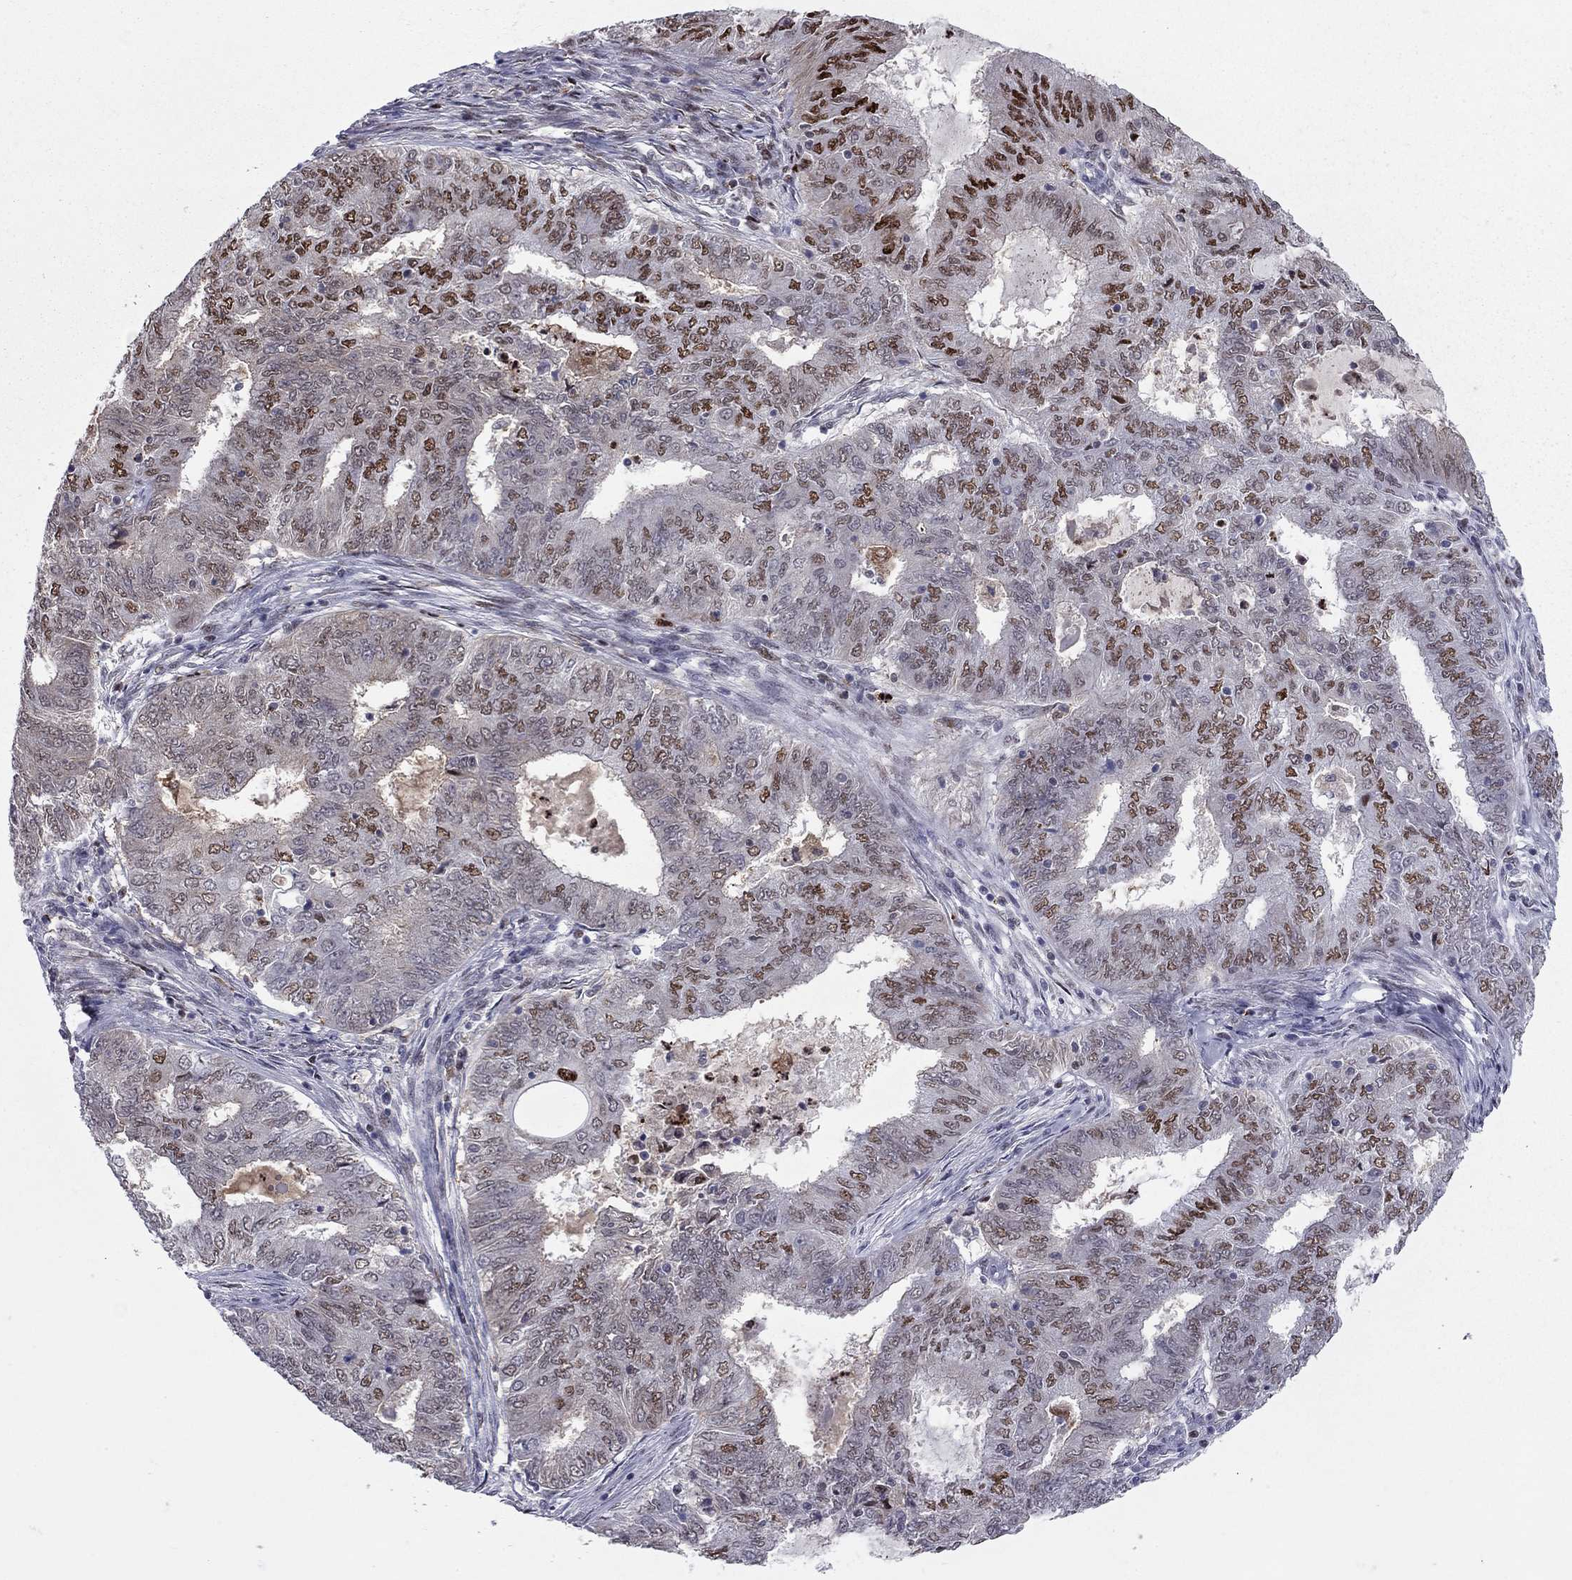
{"staining": {"intensity": "strong", "quantity": "<25%", "location": "nuclear"}, "tissue": "endometrial cancer", "cell_type": "Tumor cells", "image_type": "cancer", "snomed": [{"axis": "morphology", "description": "Adenocarcinoma, NOS"}, {"axis": "topography", "description": "Endometrium"}], "caption": "Endometrial cancer (adenocarcinoma) stained with IHC displays strong nuclear staining in approximately <25% of tumor cells.", "gene": "PCGF3", "patient": {"sex": "female", "age": 62}}